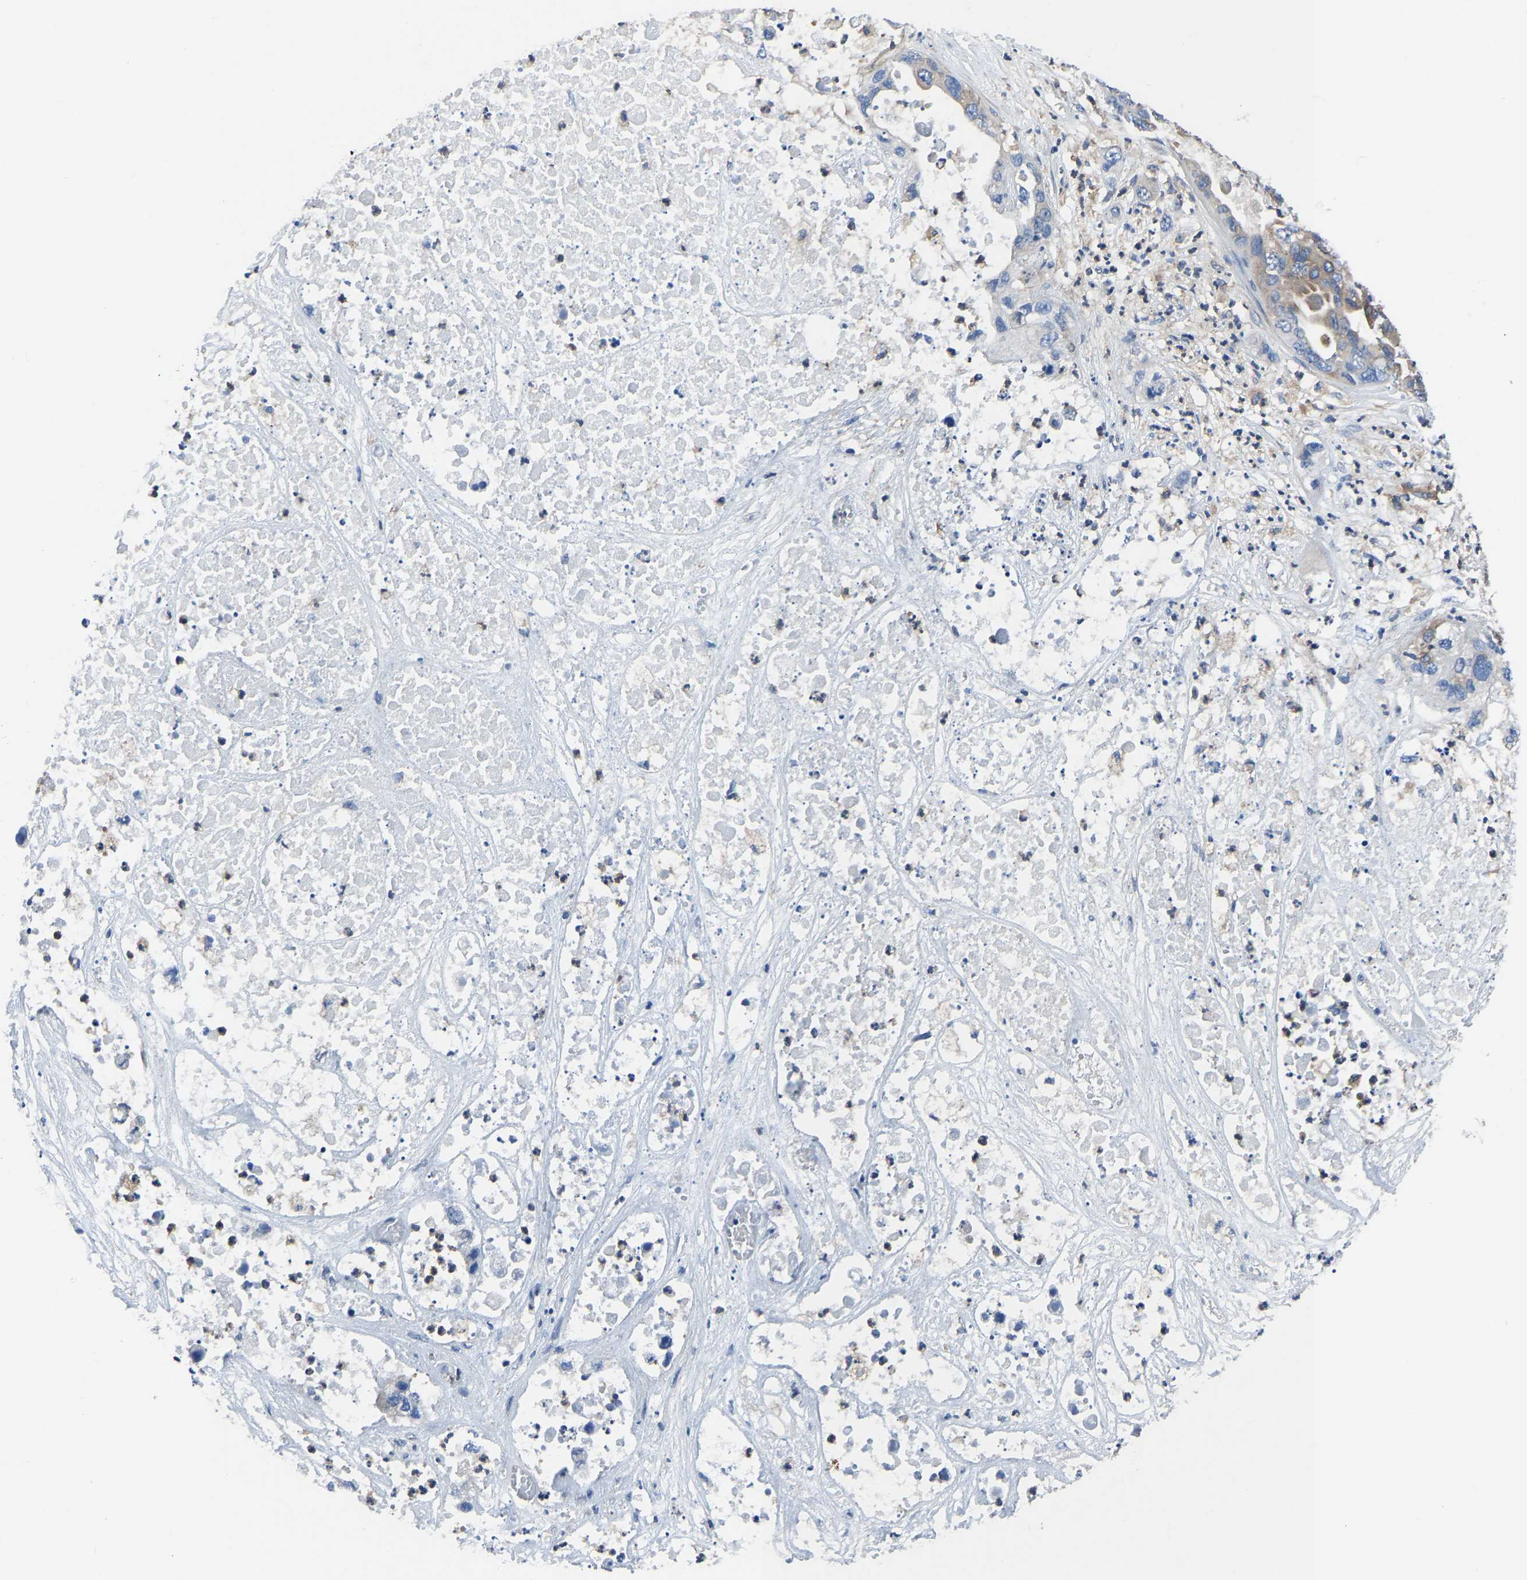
{"staining": {"intensity": "weak", "quantity": "<25%", "location": "cytoplasmic/membranous"}, "tissue": "pancreatic cancer", "cell_type": "Tumor cells", "image_type": "cancer", "snomed": [{"axis": "morphology", "description": "Adenocarcinoma, NOS"}, {"axis": "topography", "description": "Pancreas"}], "caption": "Tumor cells show no significant protein expression in pancreatic cancer.", "gene": "PRKAR1A", "patient": {"sex": "female", "age": 78}}